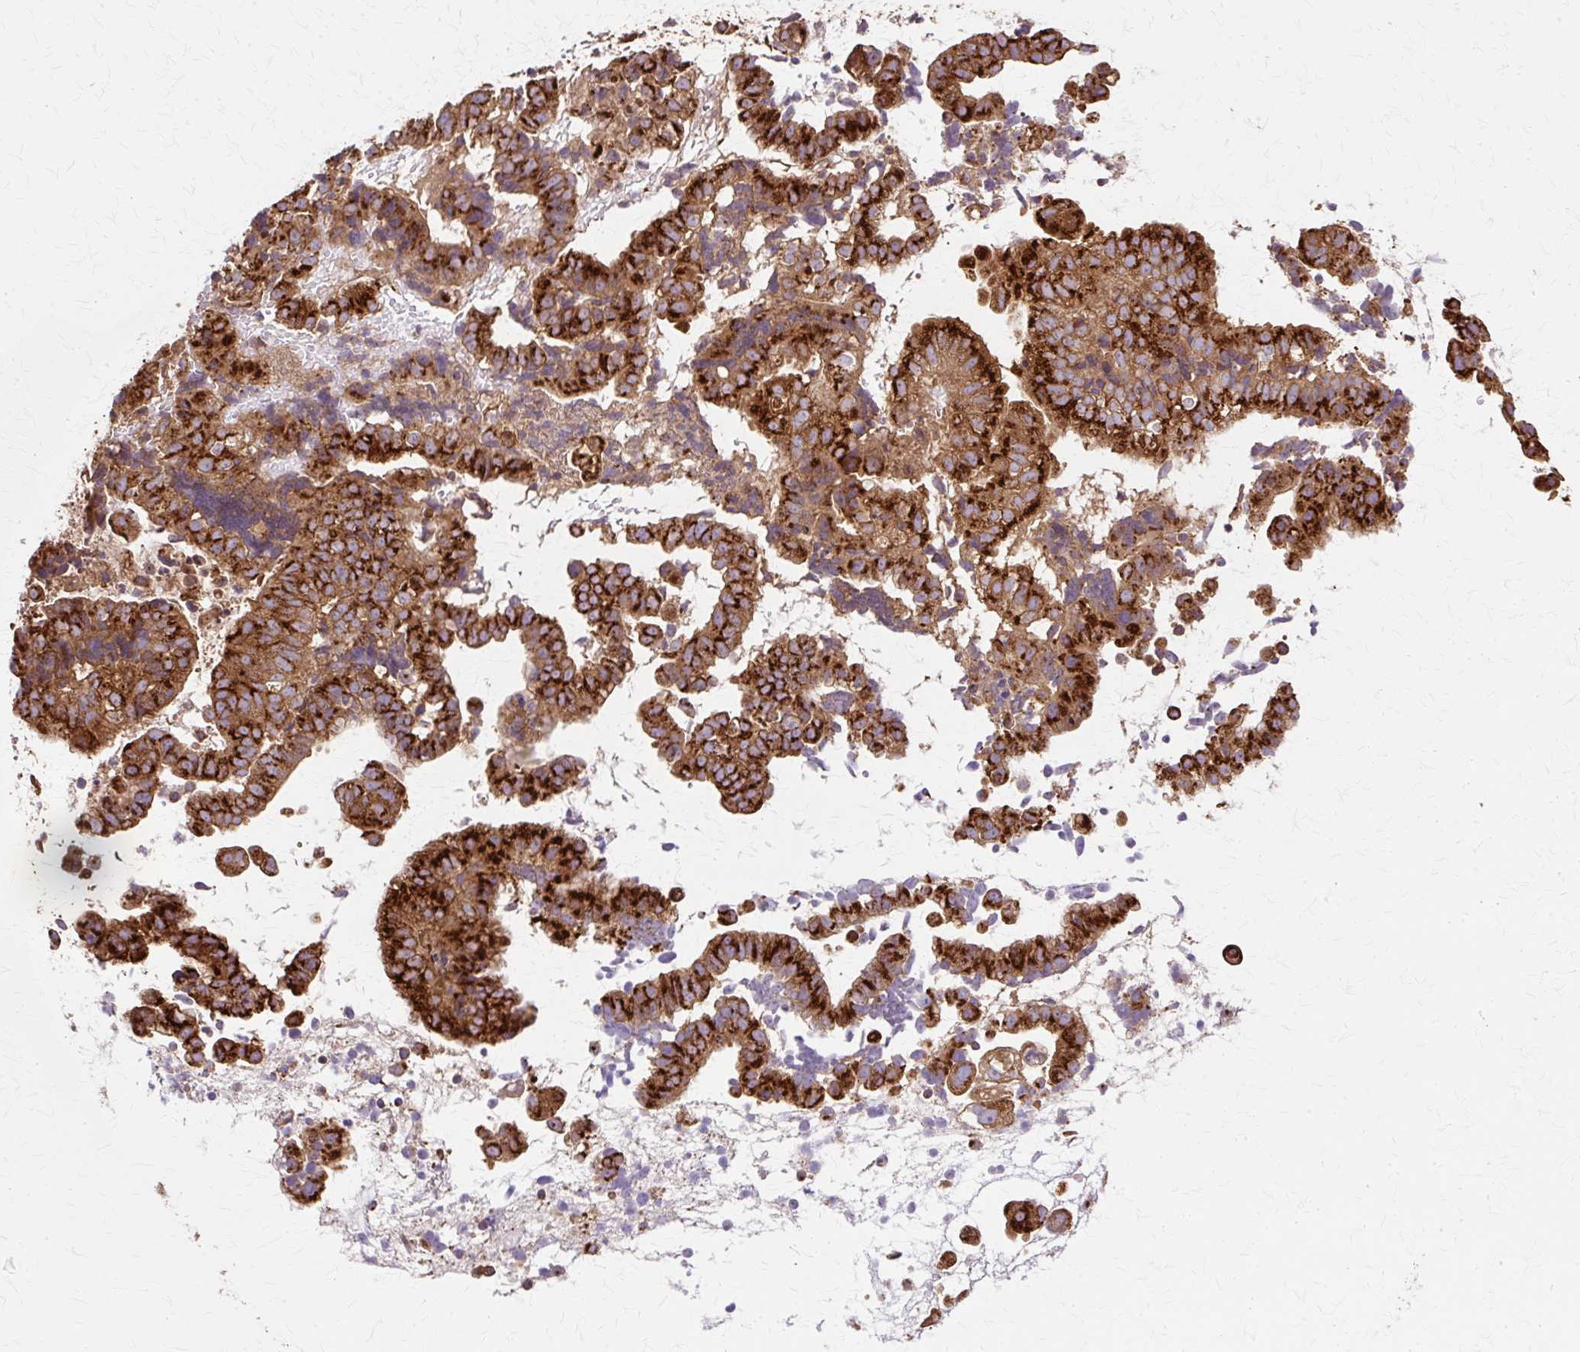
{"staining": {"intensity": "strong", "quantity": ">75%", "location": "cytoplasmic/membranous"}, "tissue": "endometrial cancer", "cell_type": "Tumor cells", "image_type": "cancer", "snomed": [{"axis": "morphology", "description": "Adenocarcinoma, NOS"}, {"axis": "topography", "description": "Endometrium"}], "caption": "High-magnification brightfield microscopy of endometrial adenocarcinoma stained with DAB (3,3'-diaminobenzidine) (brown) and counterstained with hematoxylin (blue). tumor cells exhibit strong cytoplasmic/membranous staining is appreciated in about>75% of cells.", "gene": "COPB1", "patient": {"sex": "female", "age": 76}}